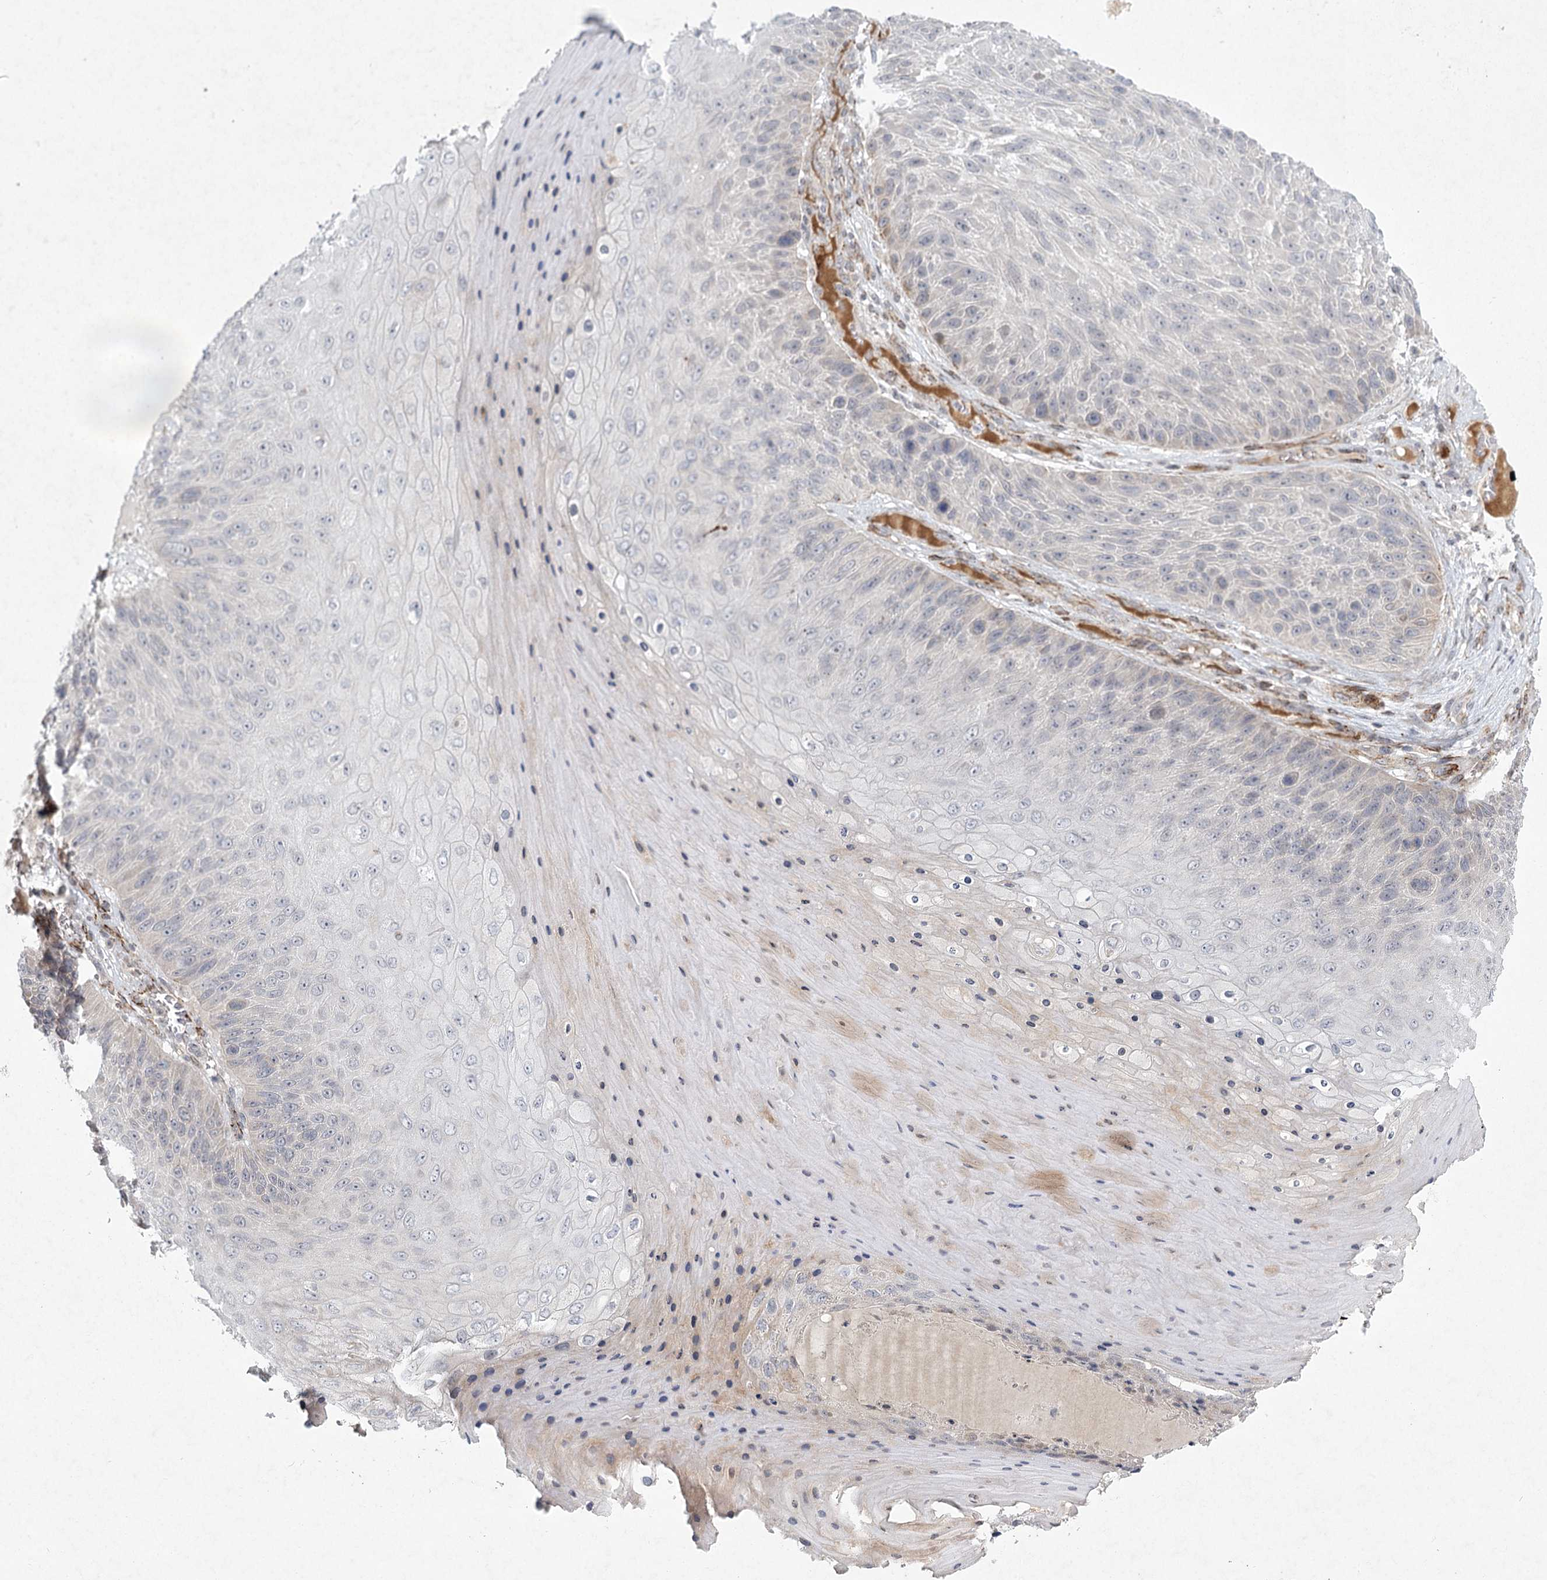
{"staining": {"intensity": "weak", "quantity": "<25%", "location": "cytoplasmic/membranous"}, "tissue": "skin cancer", "cell_type": "Tumor cells", "image_type": "cancer", "snomed": [{"axis": "morphology", "description": "Squamous cell carcinoma, NOS"}, {"axis": "topography", "description": "Skin"}], "caption": "DAB immunohistochemical staining of human skin squamous cell carcinoma displays no significant positivity in tumor cells.", "gene": "MEPE", "patient": {"sex": "female", "age": 88}}